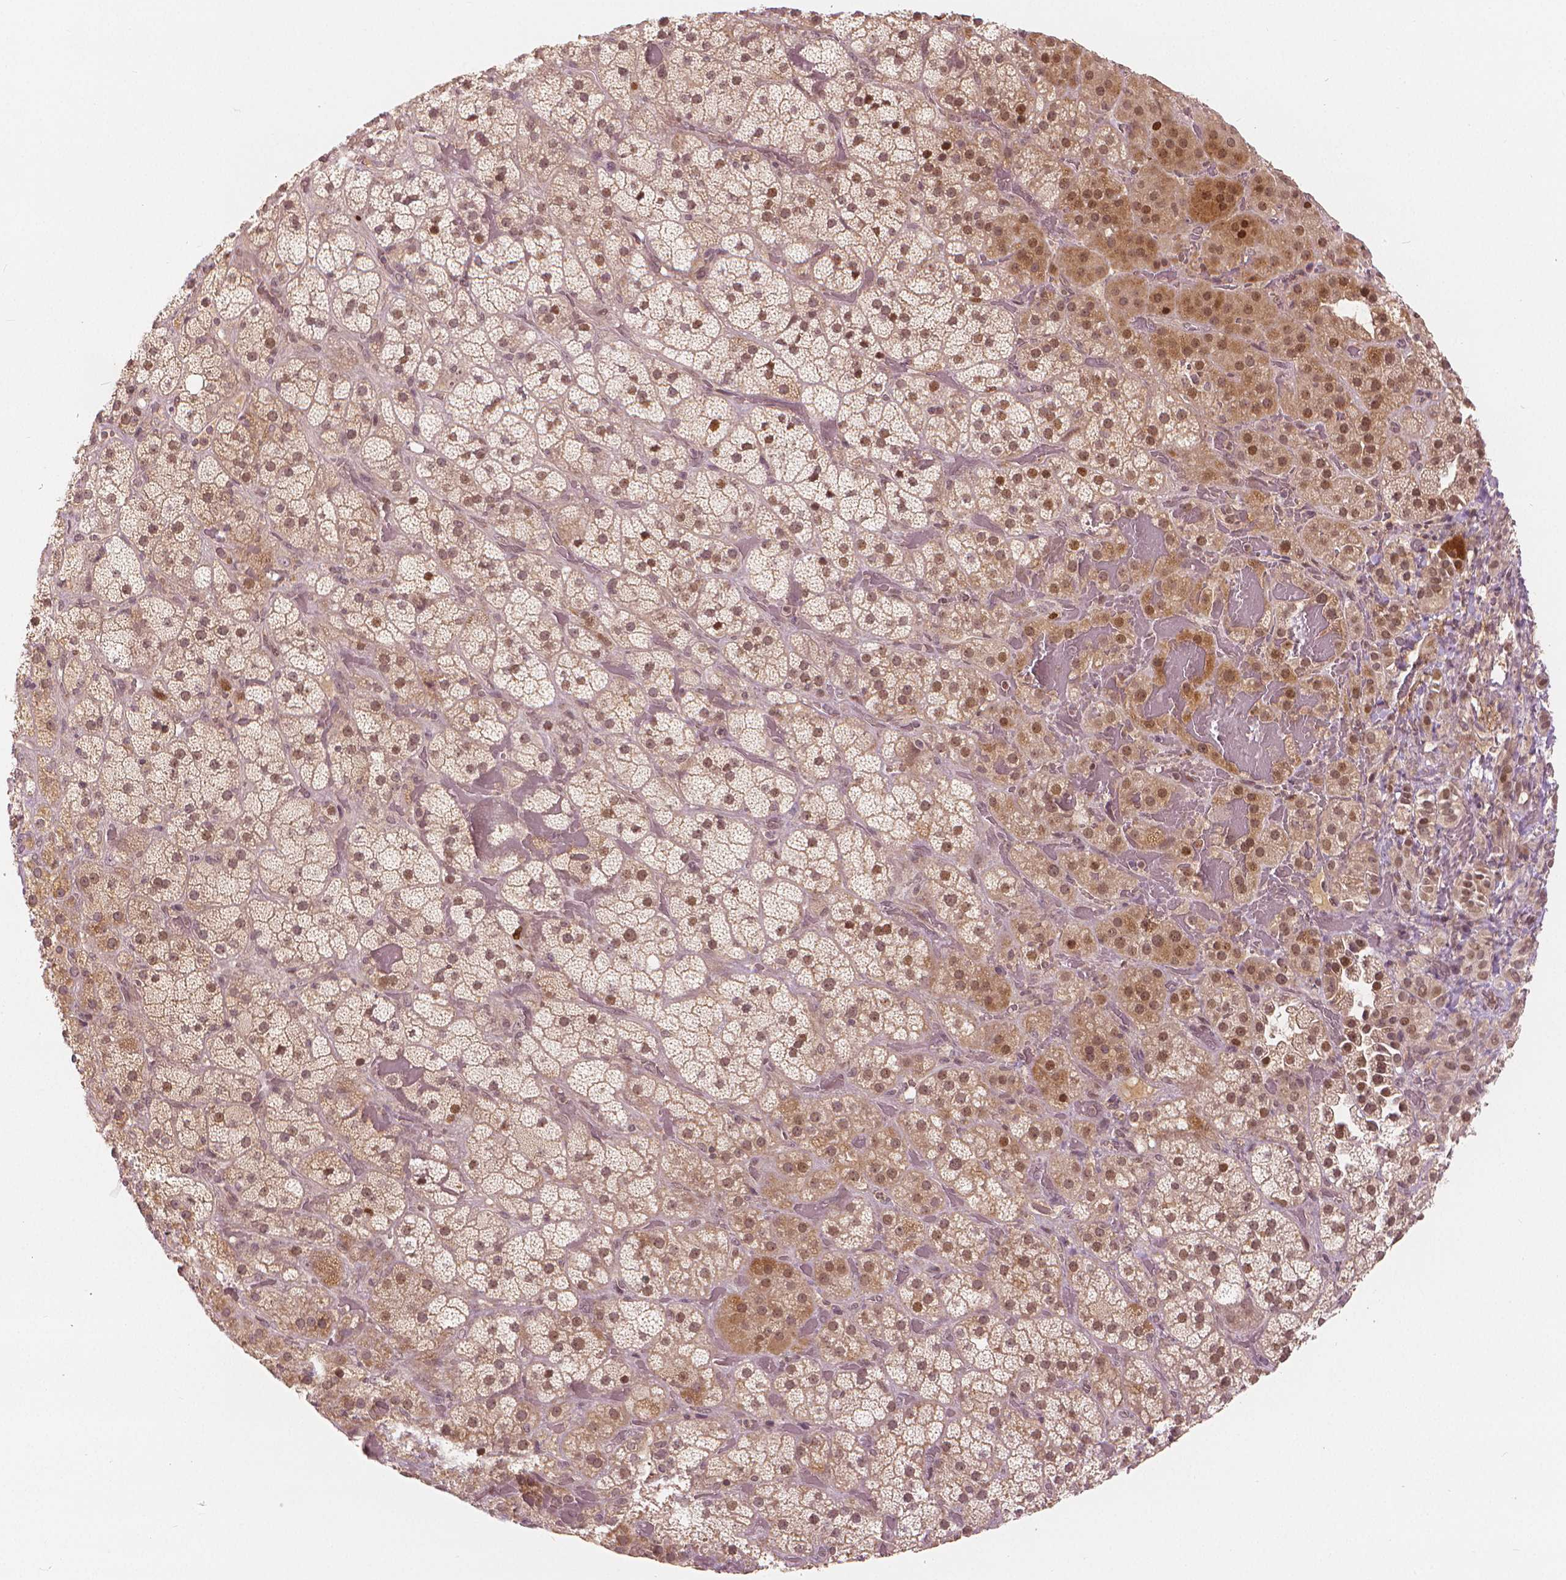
{"staining": {"intensity": "moderate", "quantity": "25%-75%", "location": "nuclear"}, "tissue": "adrenal gland", "cell_type": "Glandular cells", "image_type": "normal", "snomed": [{"axis": "morphology", "description": "Normal tissue, NOS"}, {"axis": "topography", "description": "Adrenal gland"}], "caption": "DAB (3,3'-diaminobenzidine) immunohistochemical staining of benign adrenal gland exhibits moderate nuclear protein expression in about 25%-75% of glandular cells.", "gene": "NSD2", "patient": {"sex": "male", "age": 57}}